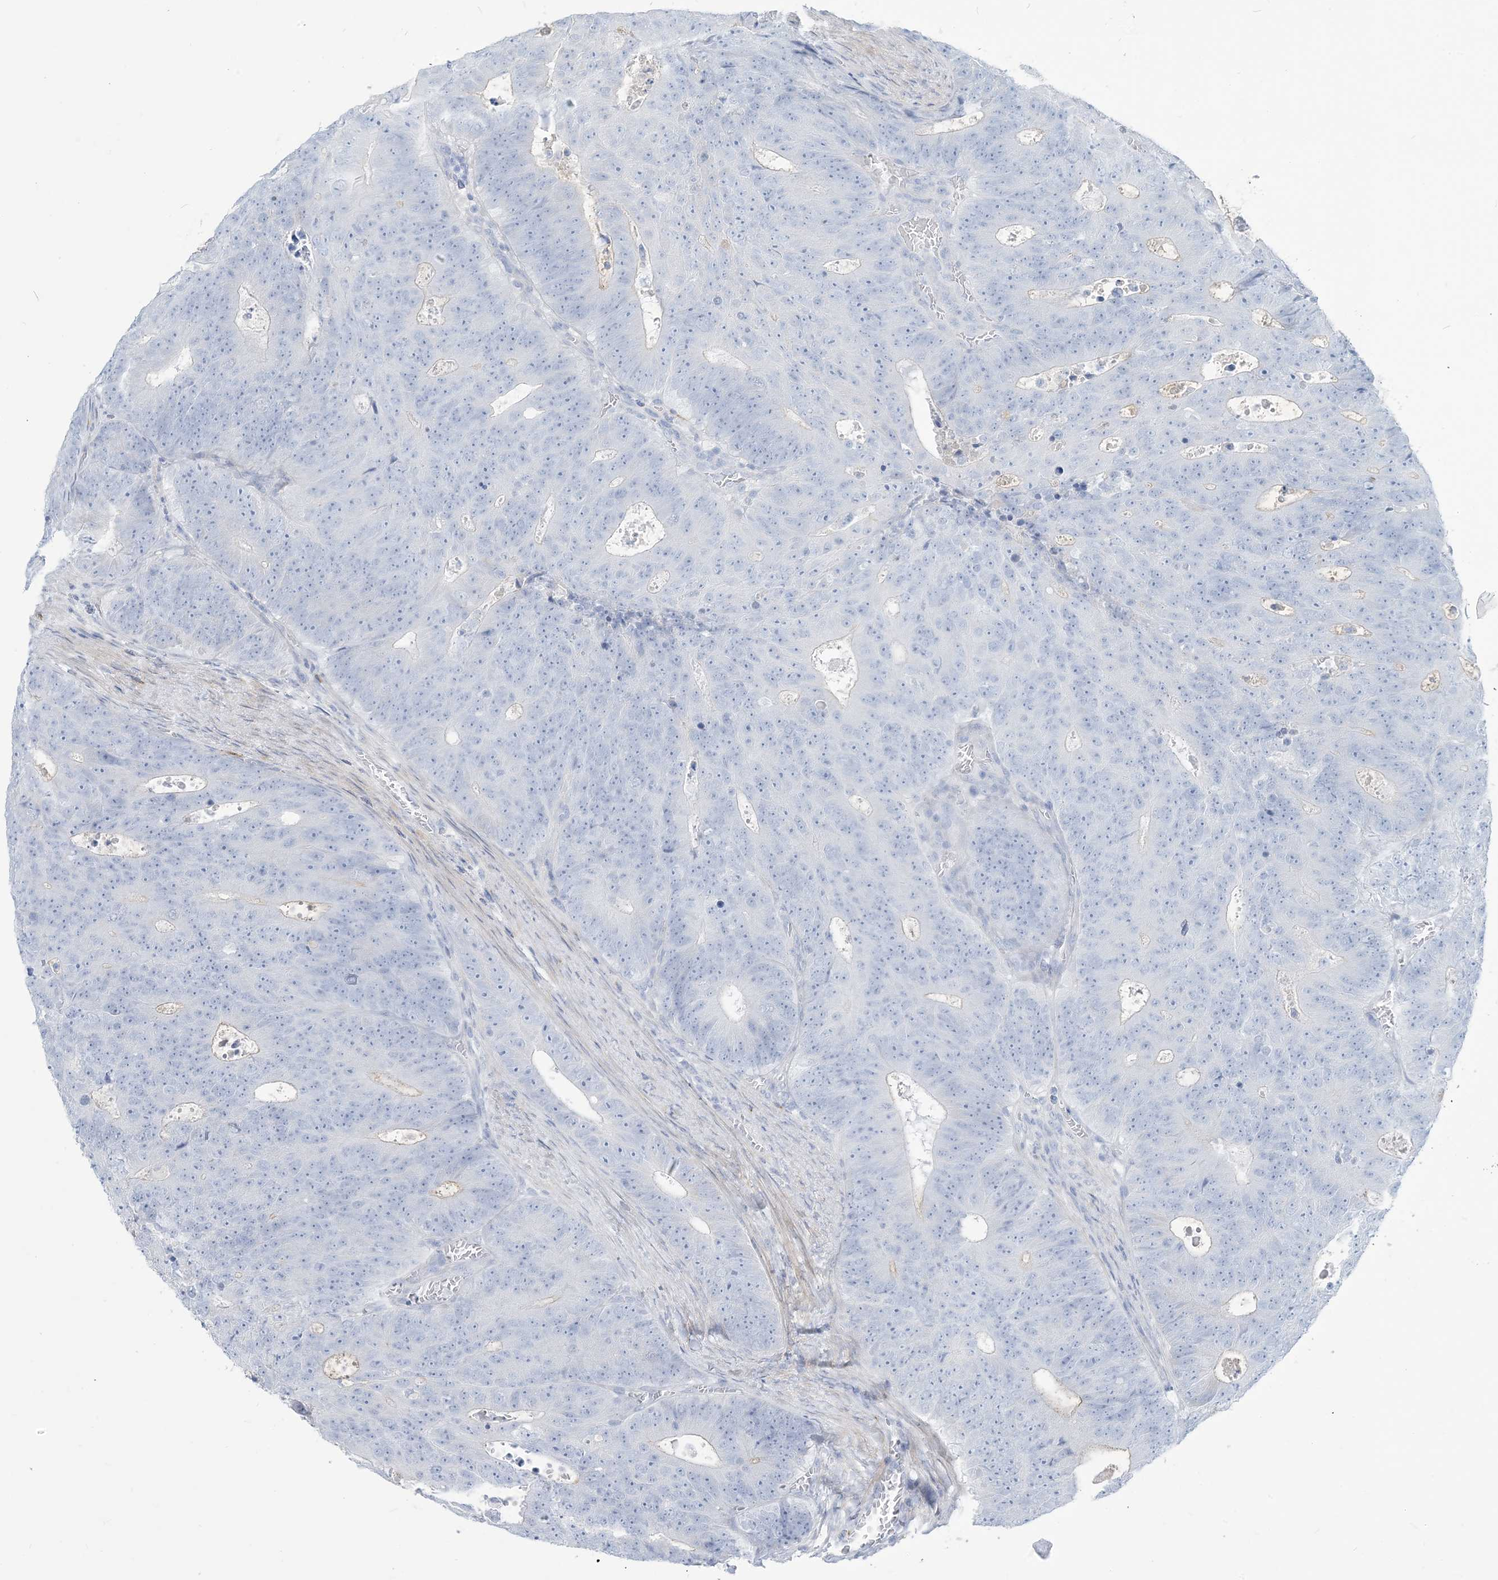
{"staining": {"intensity": "negative", "quantity": "none", "location": "none"}, "tissue": "colorectal cancer", "cell_type": "Tumor cells", "image_type": "cancer", "snomed": [{"axis": "morphology", "description": "Adenocarcinoma, NOS"}, {"axis": "topography", "description": "Colon"}], "caption": "There is no significant staining in tumor cells of colorectal cancer. (Stains: DAB IHC with hematoxylin counter stain, Microscopy: brightfield microscopy at high magnification).", "gene": "MOXD1", "patient": {"sex": "male", "age": 87}}